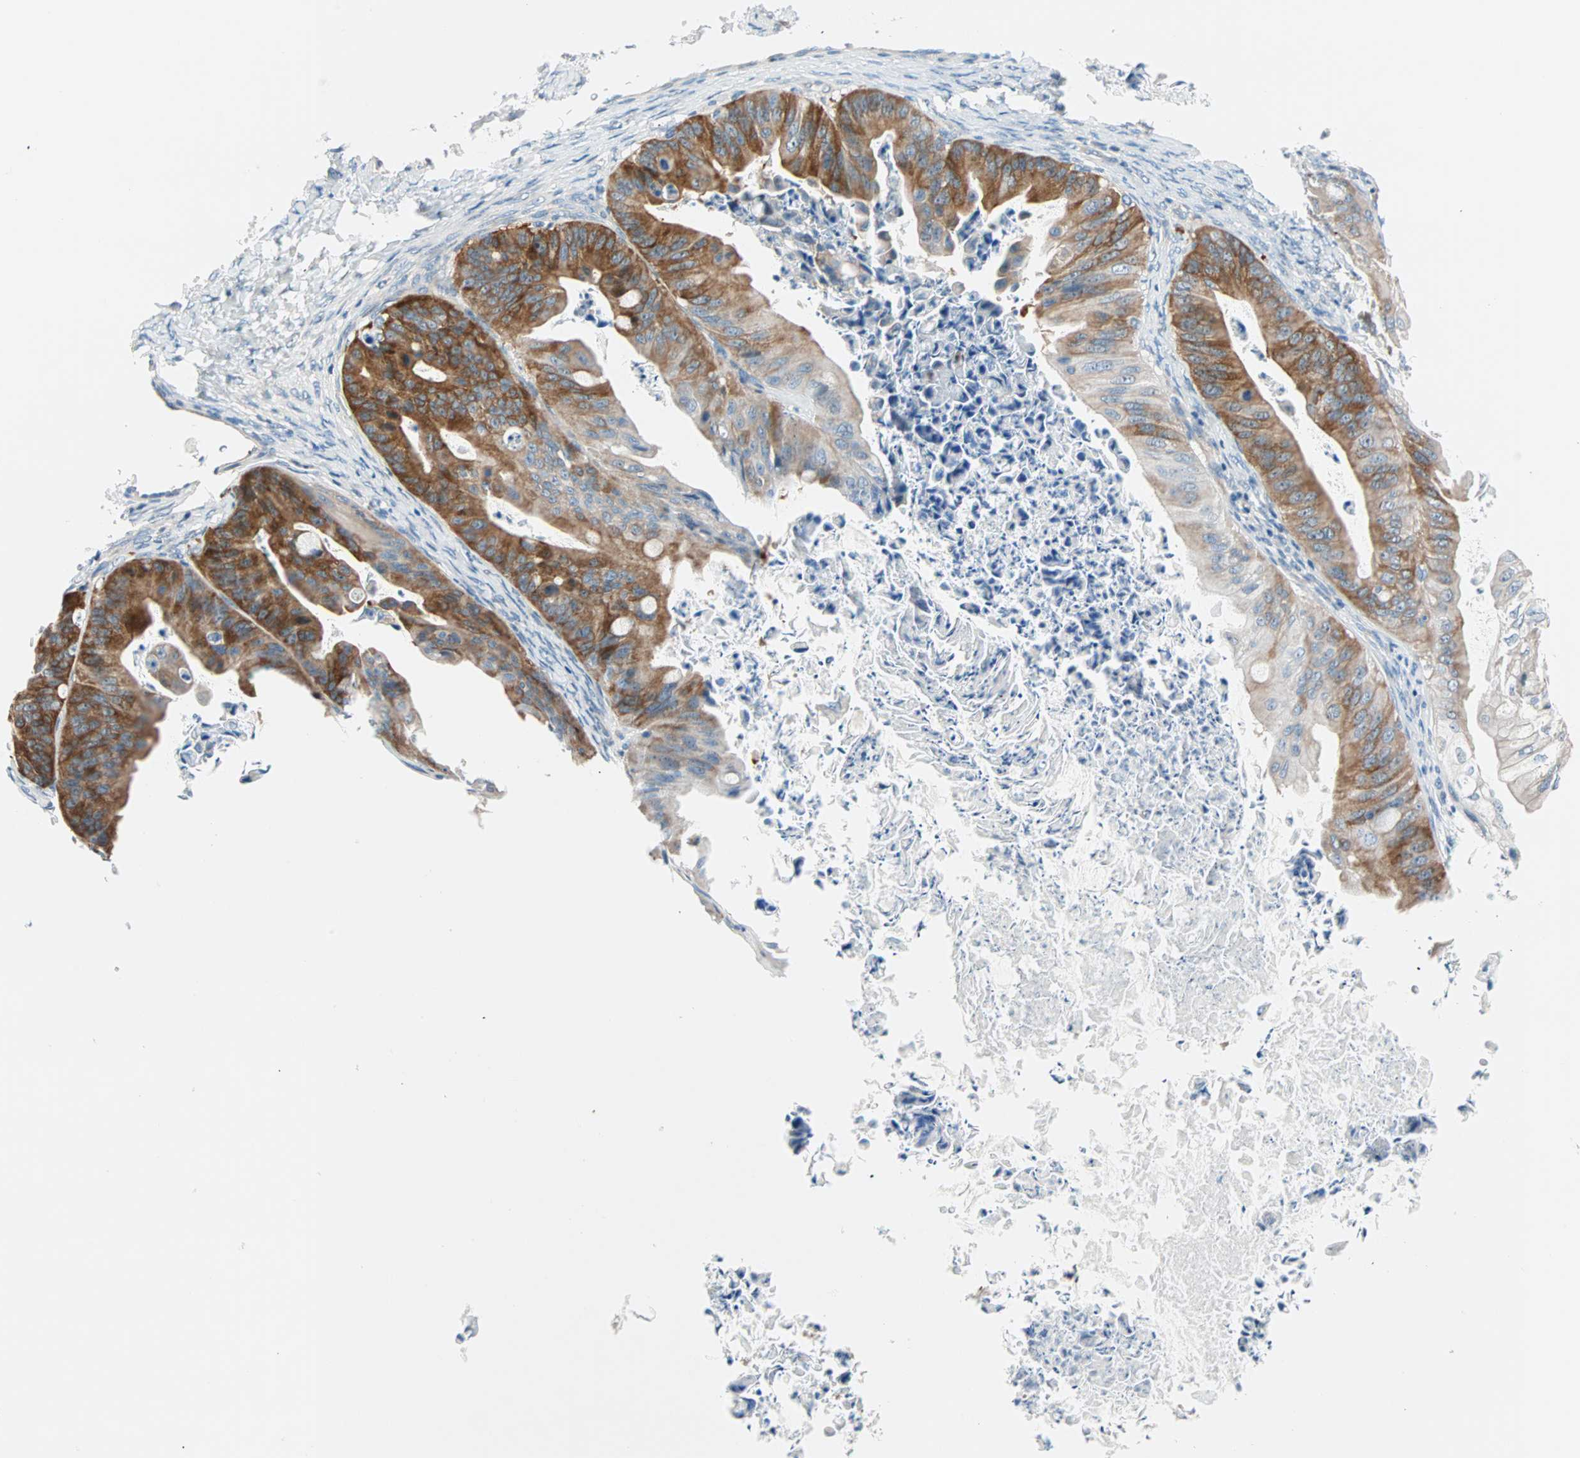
{"staining": {"intensity": "strong", "quantity": ">75%", "location": "cytoplasmic/membranous"}, "tissue": "ovarian cancer", "cell_type": "Tumor cells", "image_type": "cancer", "snomed": [{"axis": "morphology", "description": "Cystadenocarcinoma, mucinous, NOS"}, {"axis": "topography", "description": "Ovary"}], "caption": "IHC micrograph of ovarian cancer (mucinous cystadenocarcinoma) stained for a protein (brown), which shows high levels of strong cytoplasmic/membranous positivity in about >75% of tumor cells.", "gene": "TMEM163", "patient": {"sex": "female", "age": 37}}